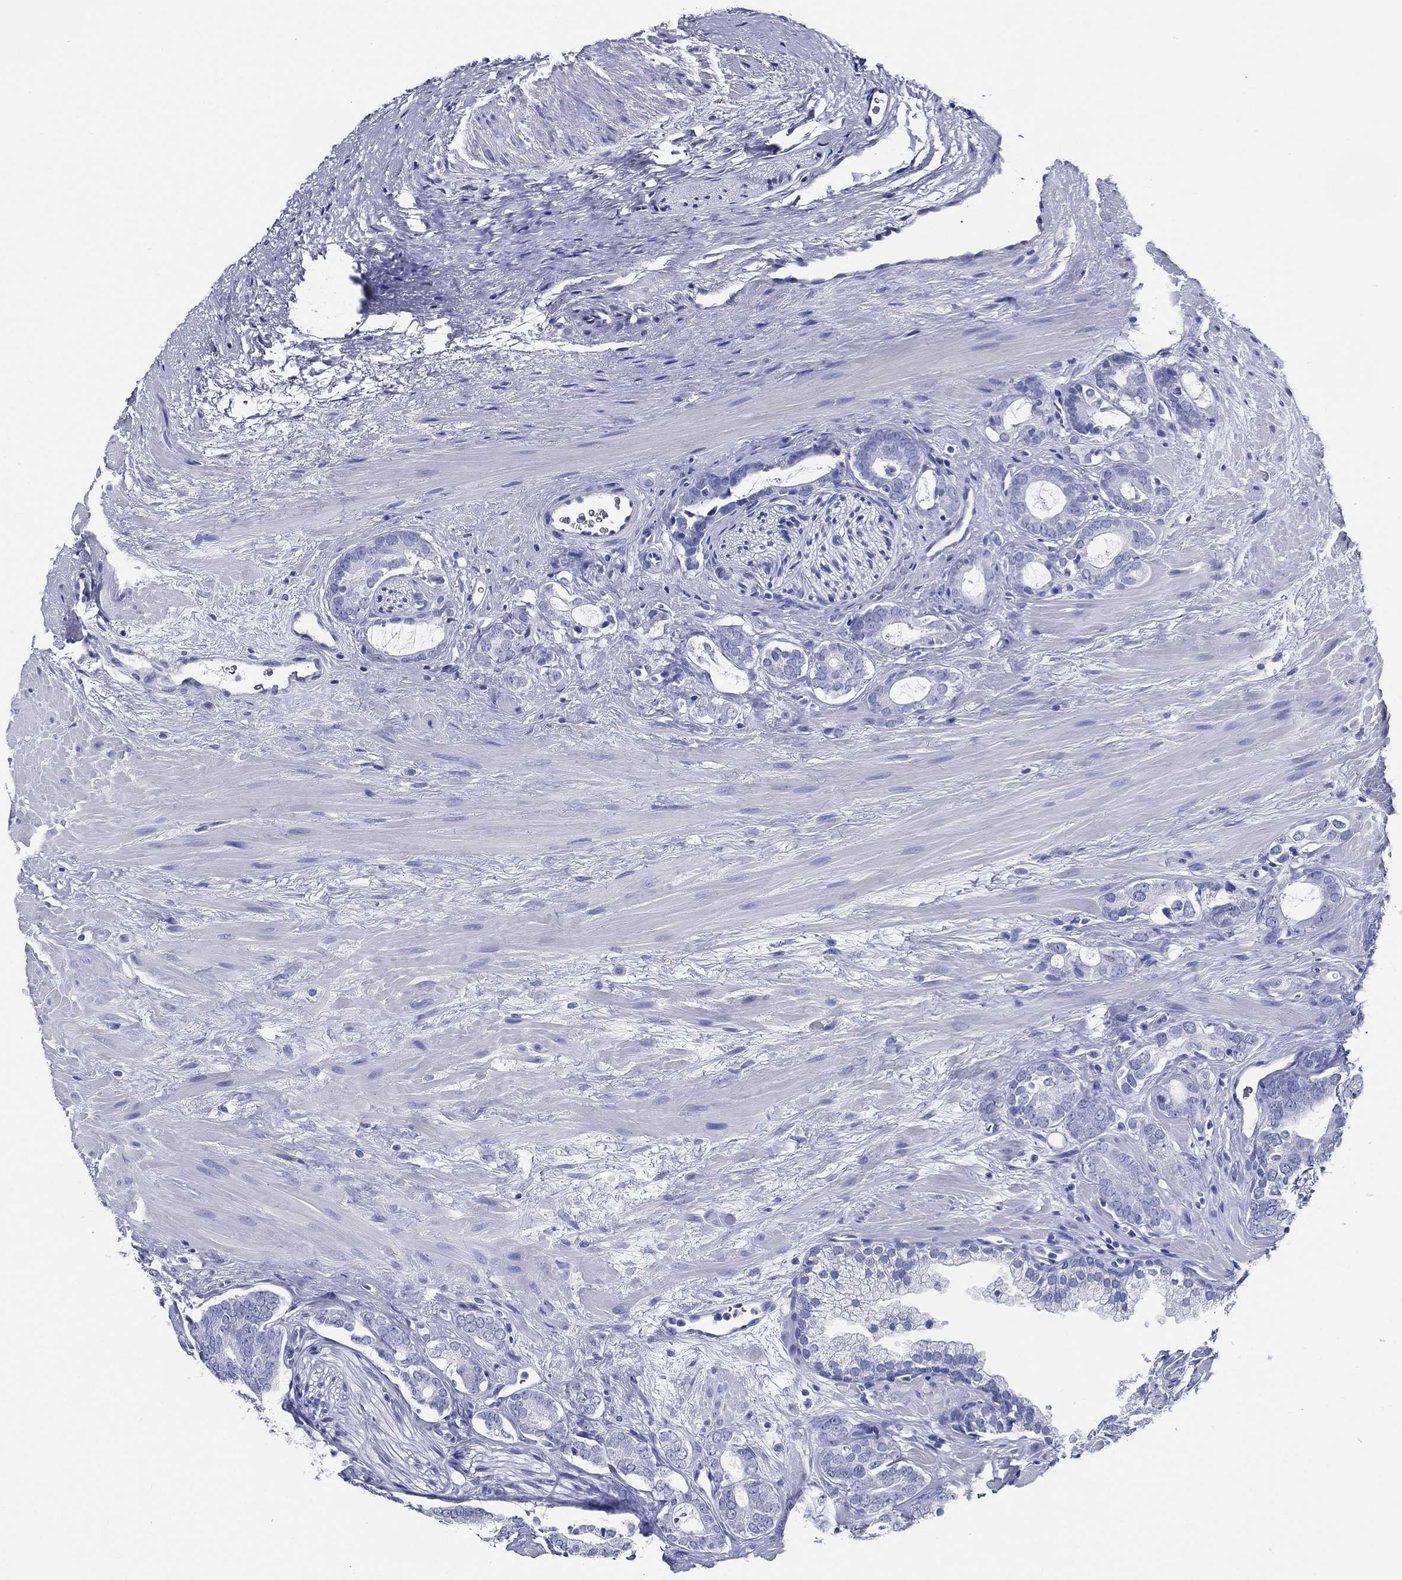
{"staining": {"intensity": "negative", "quantity": "none", "location": "none"}, "tissue": "prostate cancer", "cell_type": "Tumor cells", "image_type": "cancer", "snomed": [{"axis": "morphology", "description": "Adenocarcinoma, NOS"}, {"axis": "topography", "description": "Prostate"}], "caption": "The histopathology image exhibits no staining of tumor cells in prostate adenocarcinoma. The staining is performed using DAB brown chromogen with nuclei counter-stained in using hematoxylin.", "gene": "ACE2", "patient": {"sex": "male", "age": 55}}